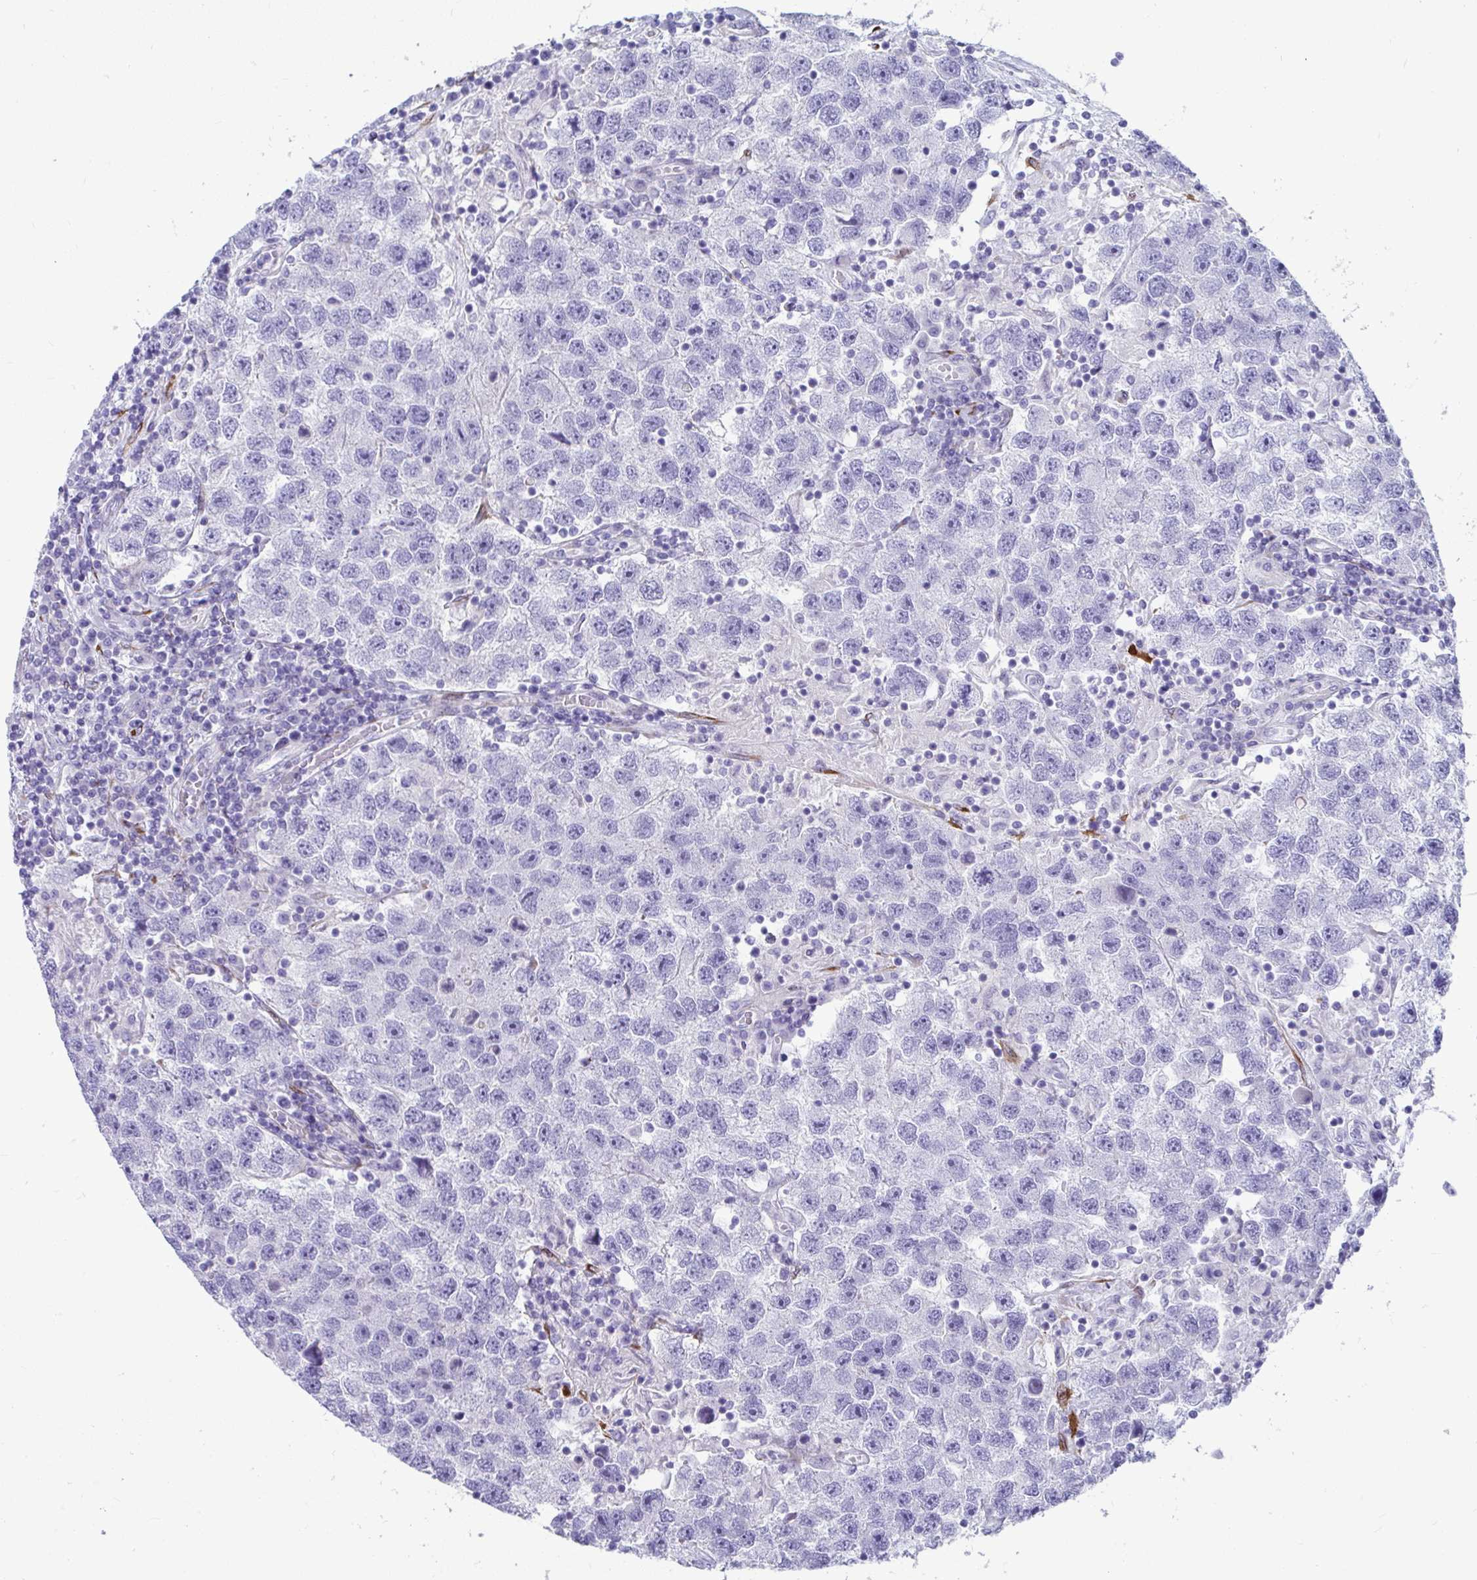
{"staining": {"intensity": "negative", "quantity": "none", "location": "none"}, "tissue": "testis cancer", "cell_type": "Tumor cells", "image_type": "cancer", "snomed": [{"axis": "morphology", "description": "Seminoma, NOS"}, {"axis": "topography", "description": "Testis"}], "caption": "Immunohistochemistry (IHC) micrograph of neoplastic tissue: seminoma (testis) stained with DAB (3,3'-diaminobenzidine) displays no significant protein positivity in tumor cells.", "gene": "GRXCR2", "patient": {"sex": "male", "age": 26}}